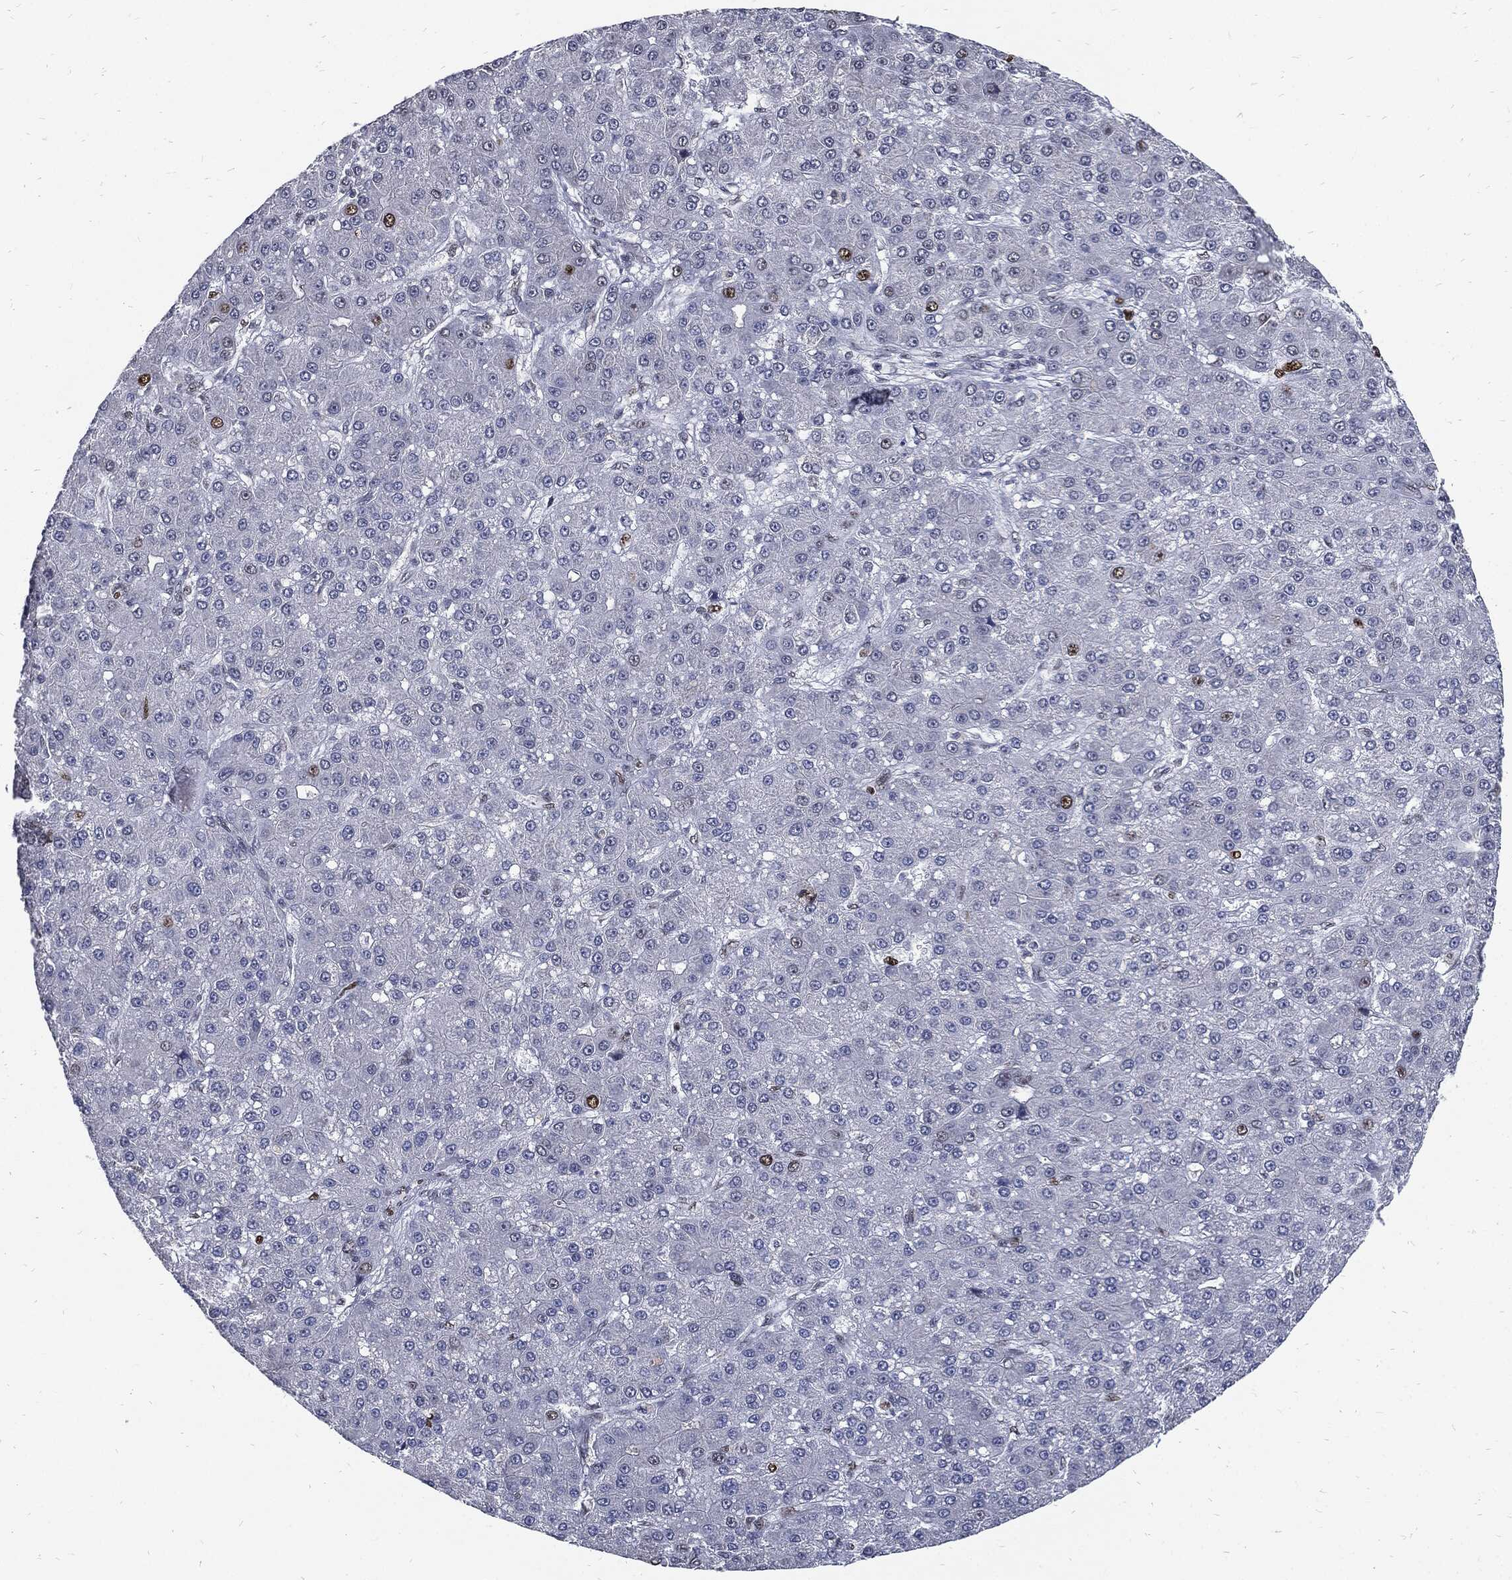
{"staining": {"intensity": "strong", "quantity": "<25%", "location": "nuclear"}, "tissue": "liver cancer", "cell_type": "Tumor cells", "image_type": "cancer", "snomed": [{"axis": "morphology", "description": "Carcinoma, Hepatocellular, NOS"}, {"axis": "topography", "description": "Liver"}], "caption": "A brown stain labels strong nuclear expression of a protein in hepatocellular carcinoma (liver) tumor cells.", "gene": "NBN", "patient": {"sex": "male", "age": 67}}